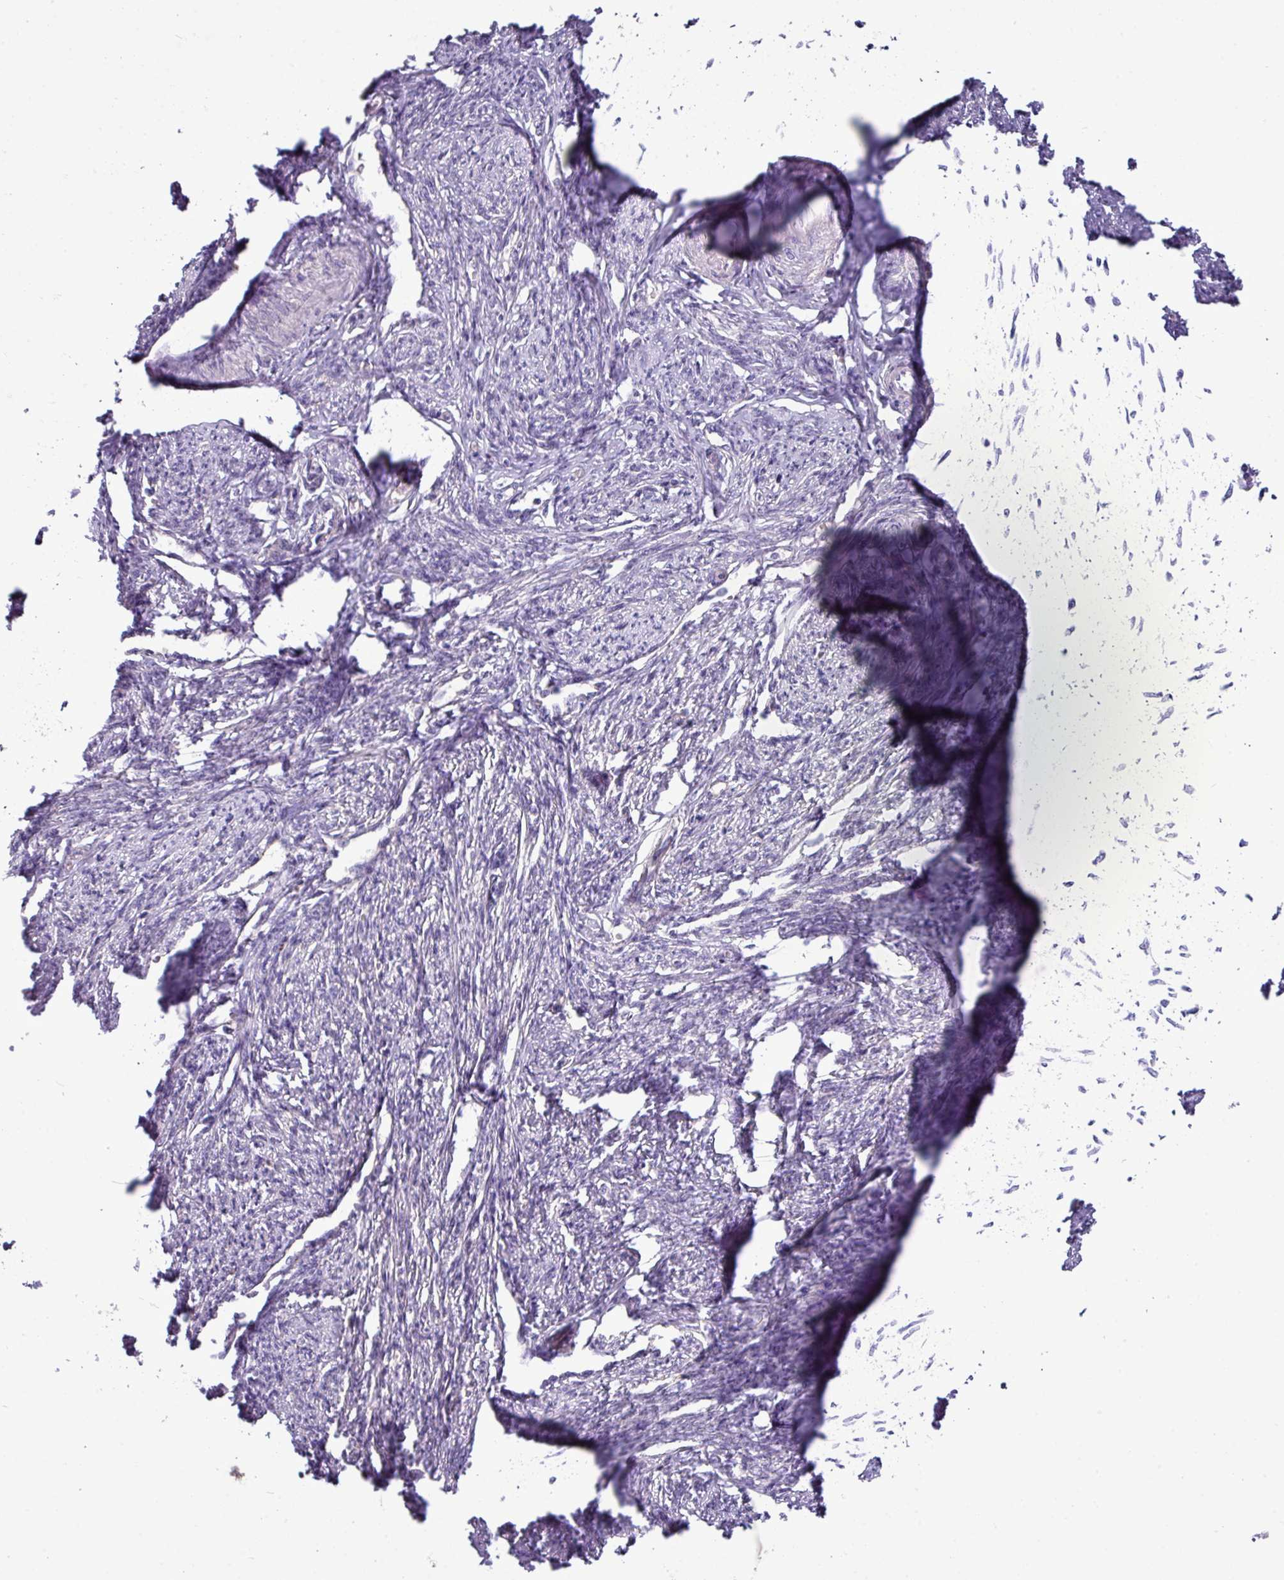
{"staining": {"intensity": "weak", "quantity": "<25%", "location": "cytoplasmic/membranous"}, "tissue": "smooth muscle", "cell_type": "Smooth muscle cells", "image_type": "normal", "snomed": [{"axis": "morphology", "description": "Normal tissue, NOS"}, {"axis": "topography", "description": "Smooth muscle"}, {"axis": "topography", "description": "Uterus"}], "caption": "This is a photomicrograph of immunohistochemistry staining of benign smooth muscle, which shows no expression in smooth muscle cells.", "gene": "AGAP4", "patient": {"sex": "female", "age": 59}}